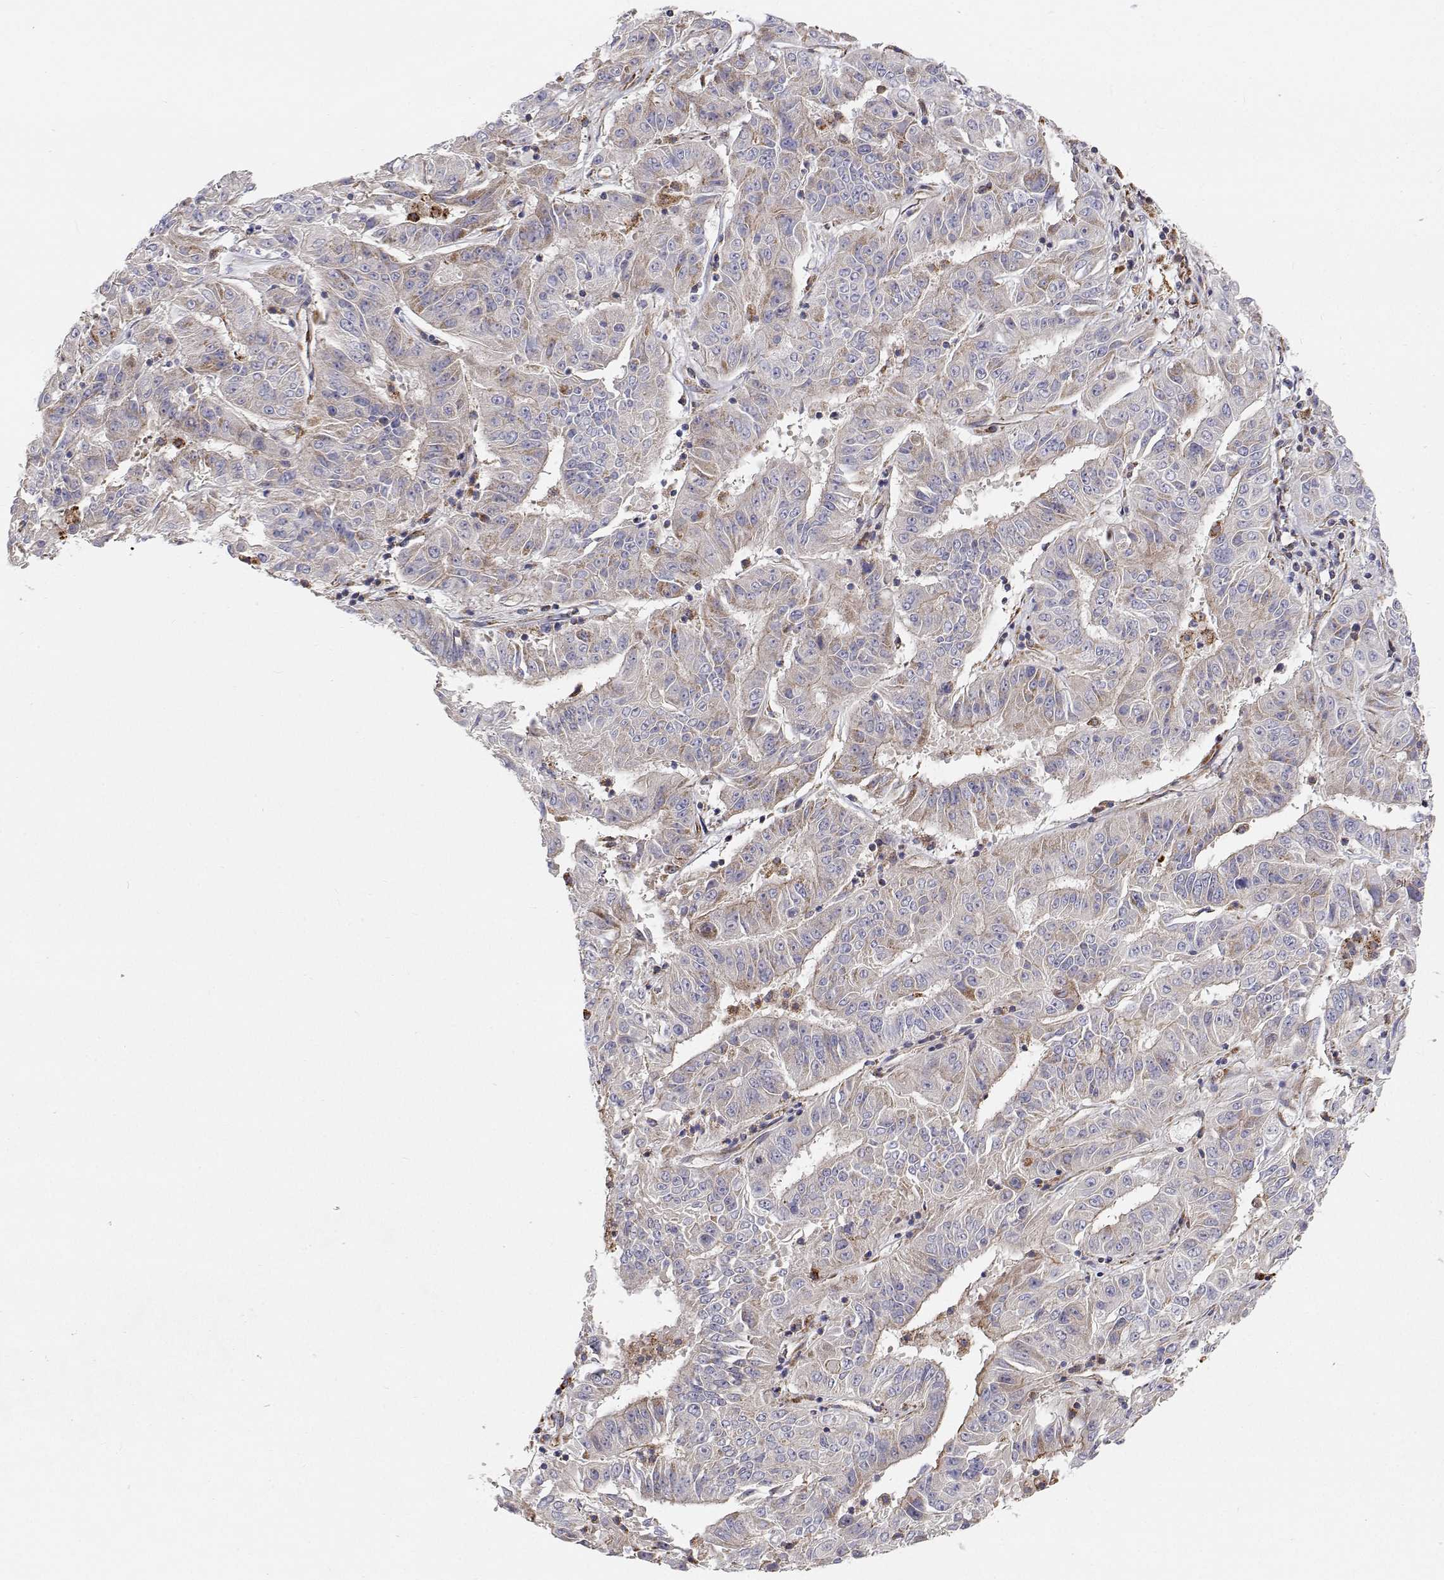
{"staining": {"intensity": "negative", "quantity": "none", "location": "none"}, "tissue": "pancreatic cancer", "cell_type": "Tumor cells", "image_type": "cancer", "snomed": [{"axis": "morphology", "description": "Adenocarcinoma, NOS"}, {"axis": "topography", "description": "Pancreas"}], "caption": "A micrograph of human pancreatic cancer is negative for staining in tumor cells. (IHC, brightfield microscopy, high magnification).", "gene": "SPICE1", "patient": {"sex": "male", "age": 63}}